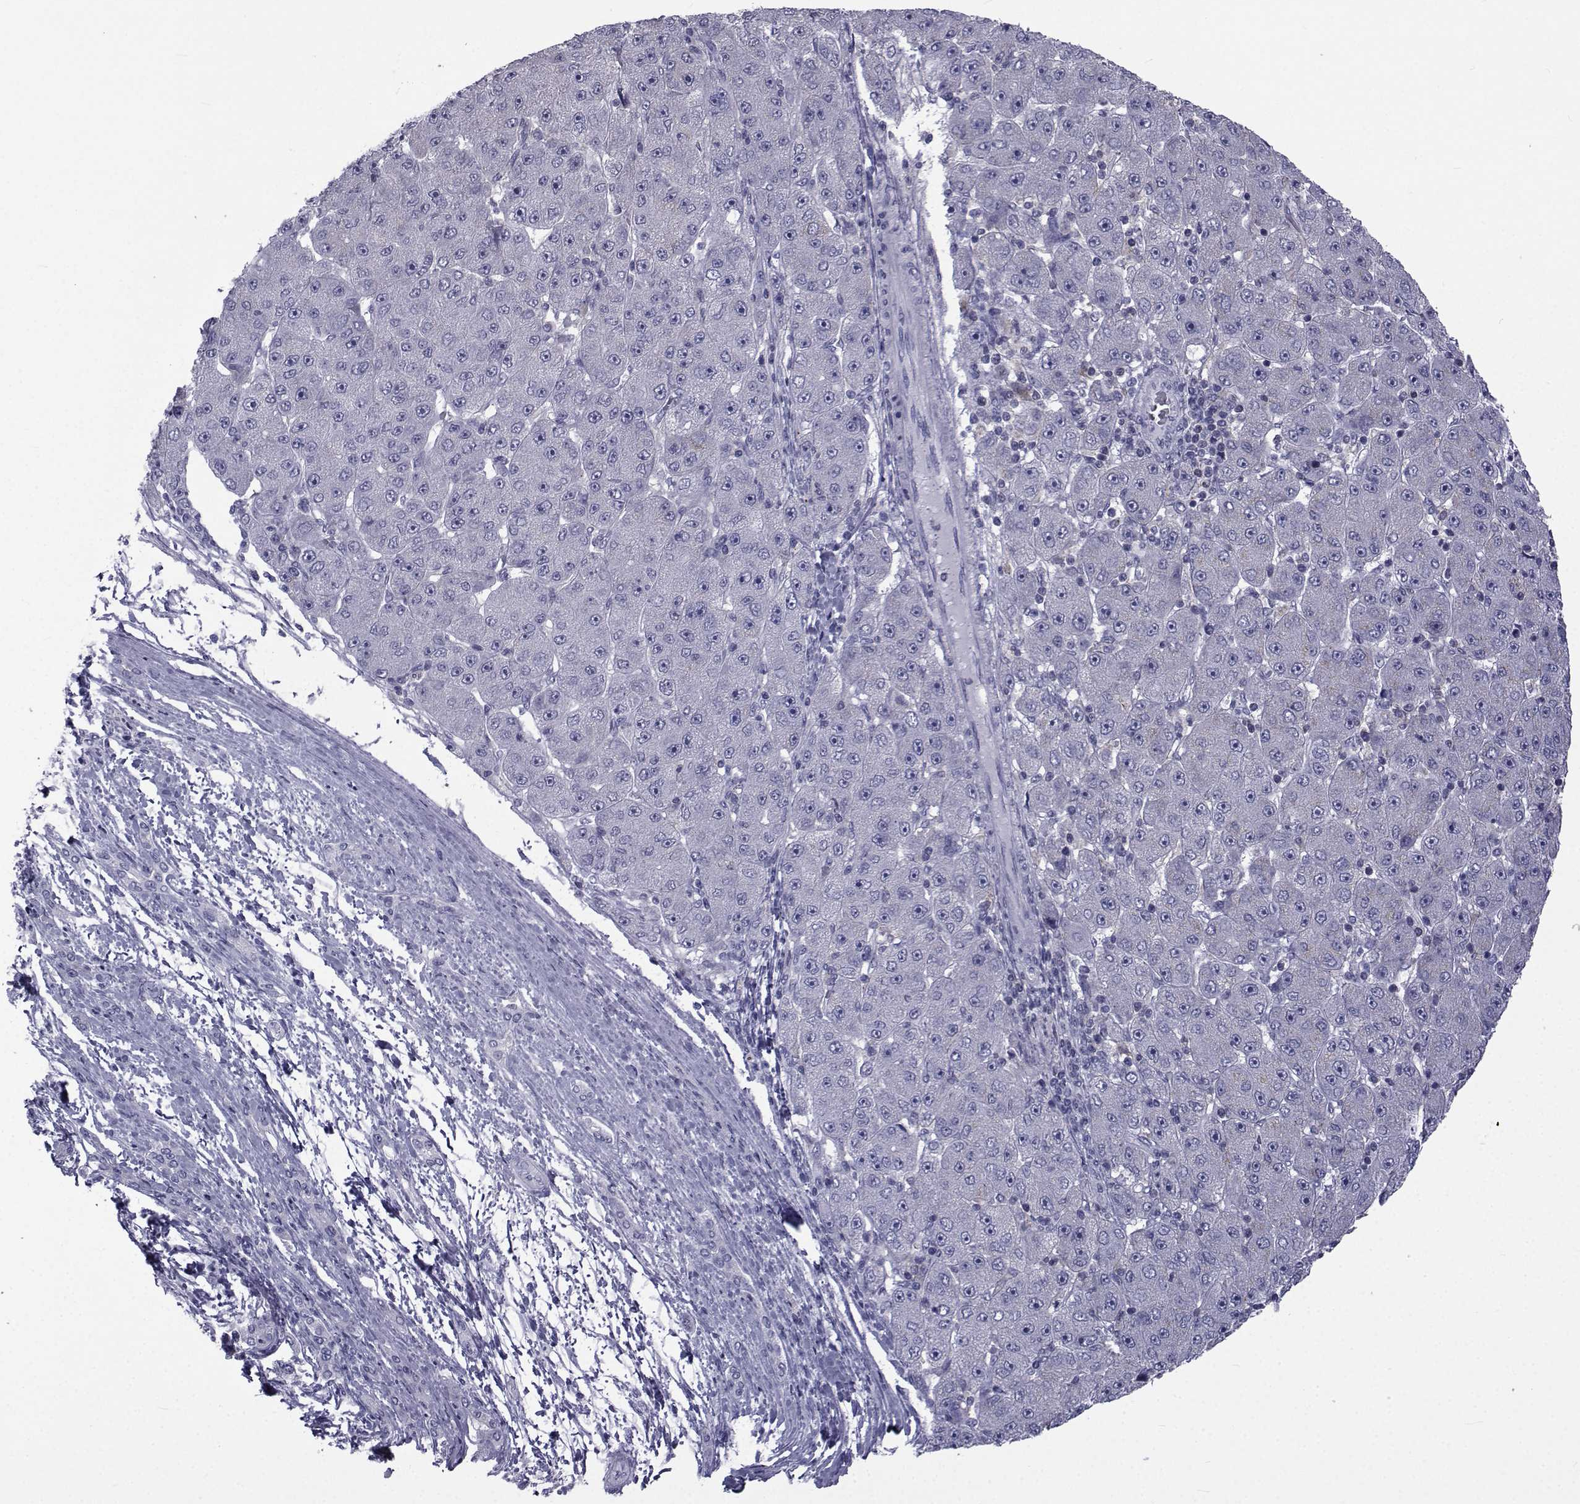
{"staining": {"intensity": "negative", "quantity": "none", "location": "none"}, "tissue": "liver cancer", "cell_type": "Tumor cells", "image_type": "cancer", "snomed": [{"axis": "morphology", "description": "Carcinoma, Hepatocellular, NOS"}, {"axis": "topography", "description": "Liver"}], "caption": "An immunohistochemistry (IHC) image of hepatocellular carcinoma (liver) is shown. There is no staining in tumor cells of hepatocellular carcinoma (liver).", "gene": "PDE6H", "patient": {"sex": "male", "age": 67}}